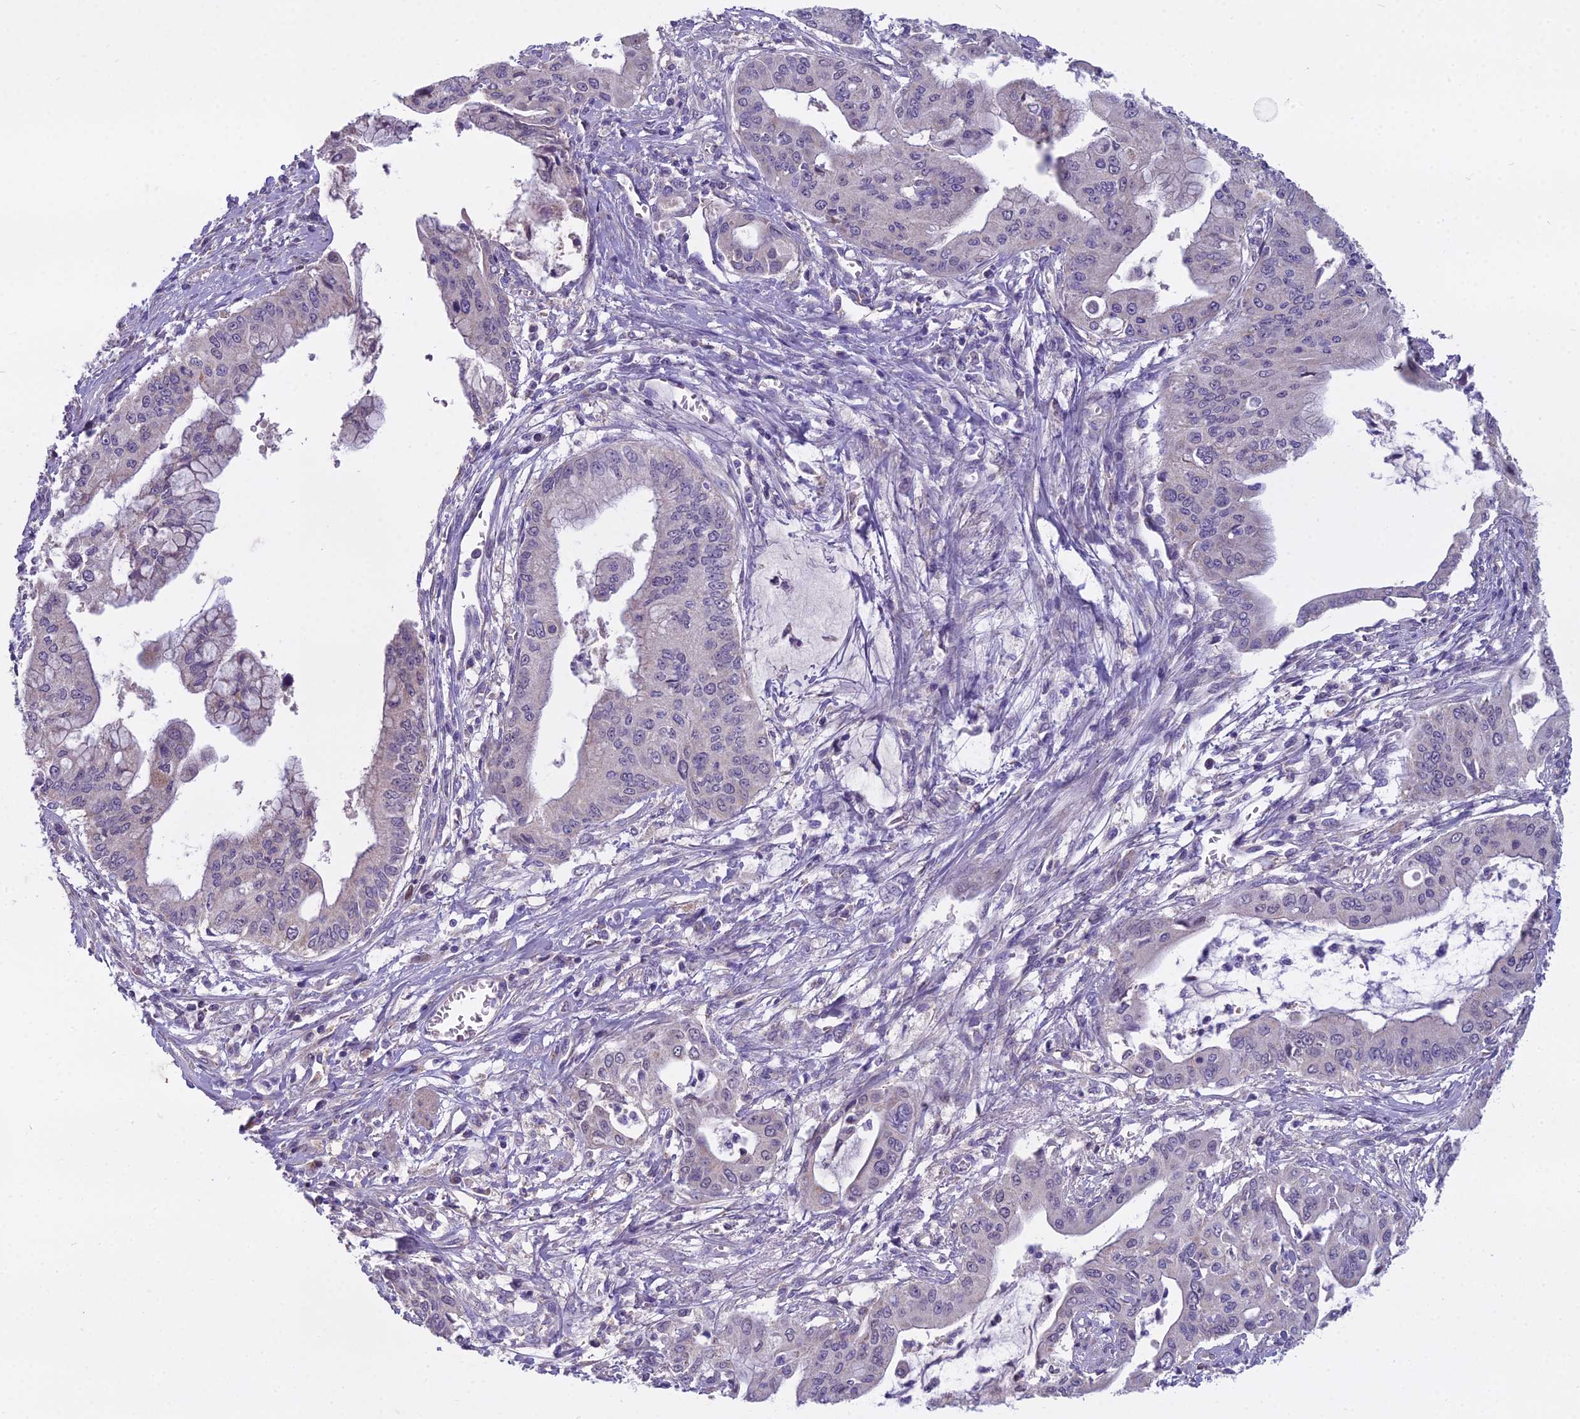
{"staining": {"intensity": "negative", "quantity": "none", "location": "none"}, "tissue": "pancreatic cancer", "cell_type": "Tumor cells", "image_type": "cancer", "snomed": [{"axis": "morphology", "description": "Adenocarcinoma, NOS"}, {"axis": "topography", "description": "Pancreas"}], "caption": "There is no significant staining in tumor cells of pancreatic adenocarcinoma. (DAB immunohistochemistry (IHC) with hematoxylin counter stain).", "gene": "DUS2", "patient": {"sex": "male", "age": 46}}